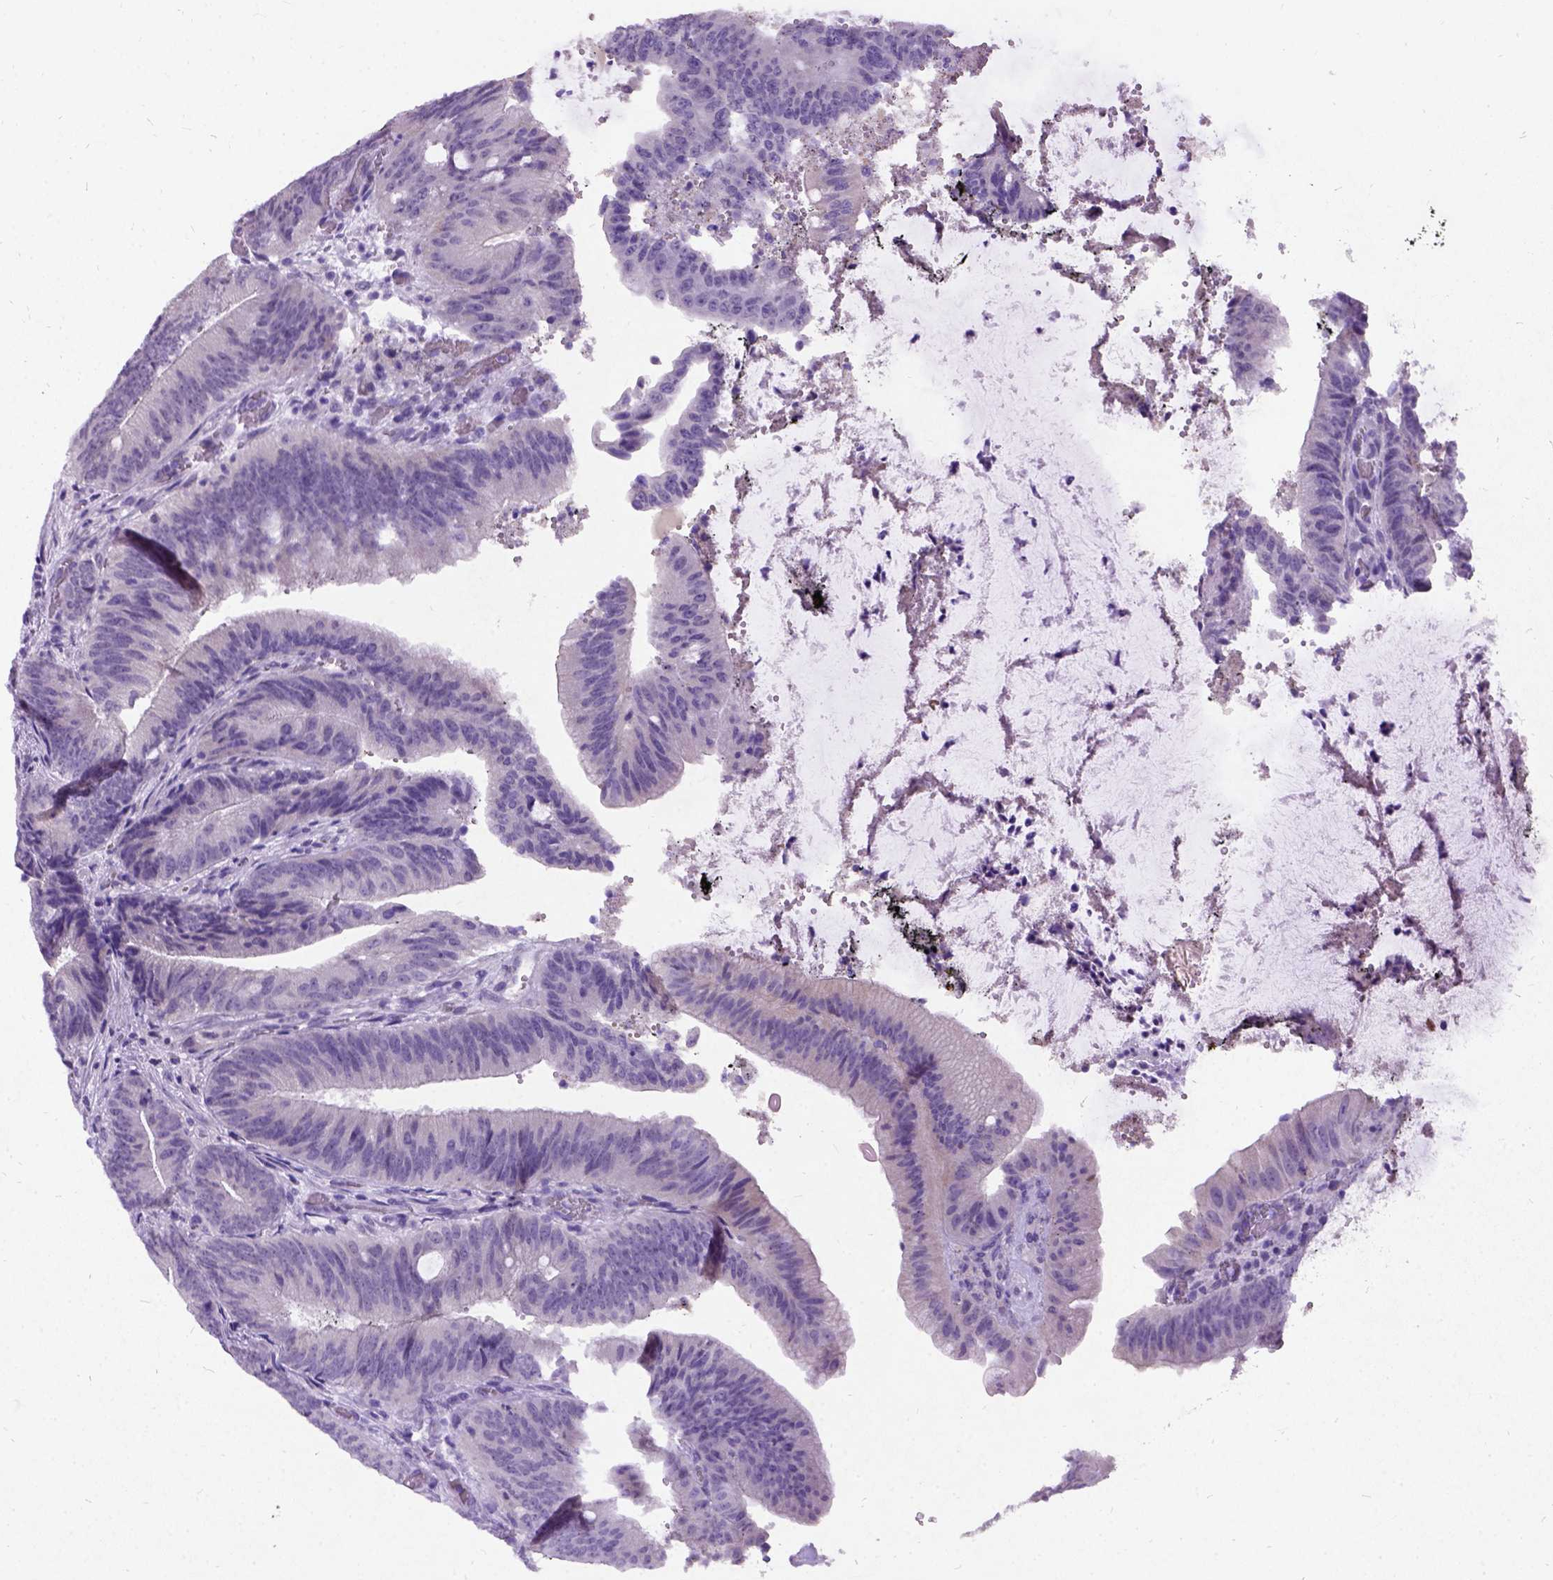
{"staining": {"intensity": "negative", "quantity": "none", "location": "none"}, "tissue": "colorectal cancer", "cell_type": "Tumor cells", "image_type": "cancer", "snomed": [{"axis": "morphology", "description": "Adenocarcinoma, NOS"}, {"axis": "topography", "description": "Colon"}], "caption": "Immunohistochemistry micrograph of adenocarcinoma (colorectal) stained for a protein (brown), which reveals no expression in tumor cells.", "gene": "NEUROD4", "patient": {"sex": "female", "age": 43}}